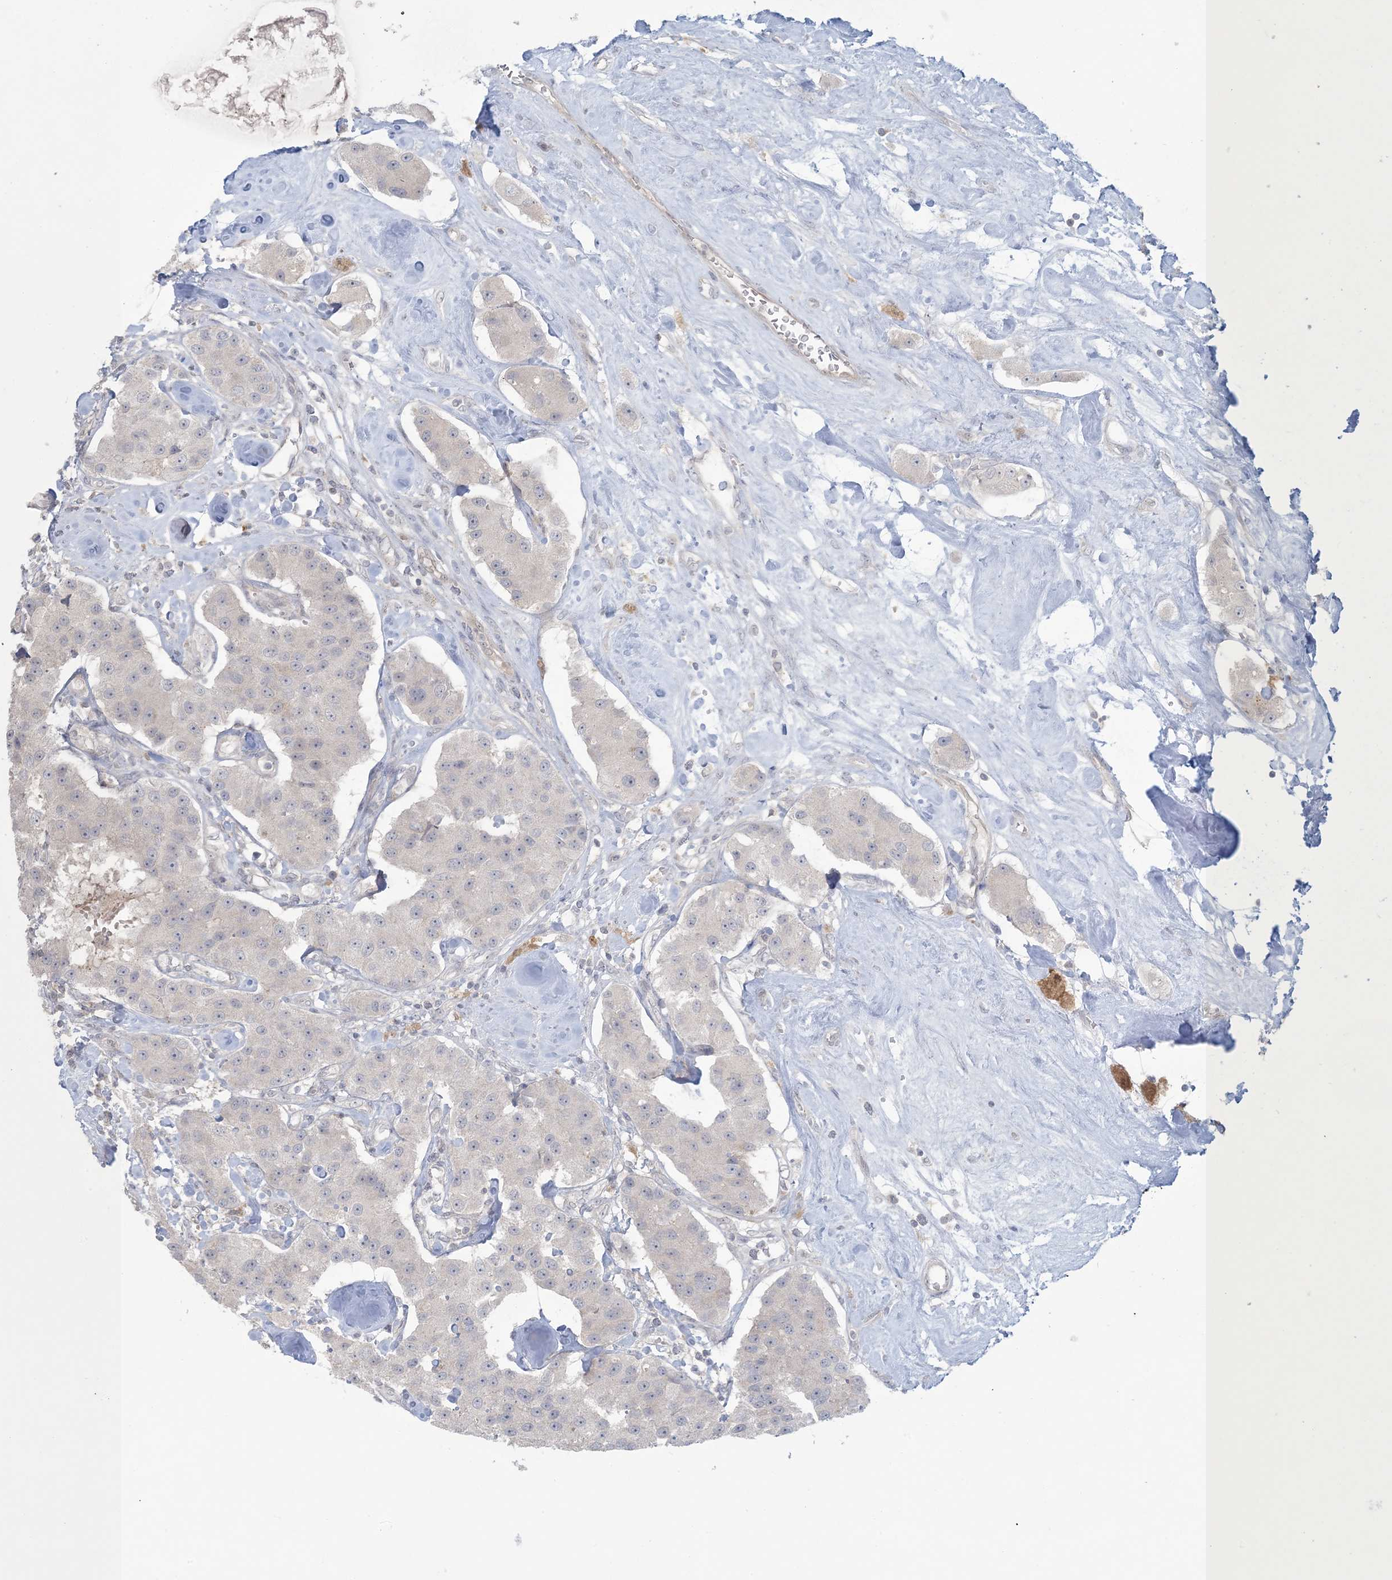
{"staining": {"intensity": "negative", "quantity": "none", "location": "none"}, "tissue": "carcinoid", "cell_type": "Tumor cells", "image_type": "cancer", "snomed": [{"axis": "morphology", "description": "Carcinoid, malignant, NOS"}, {"axis": "topography", "description": "Pancreas"}], "caption": "Tumor cells show no significant staining in carcinoid.", "gene": "NRBP2", "patient": {"sex": "male", "age": 41}}